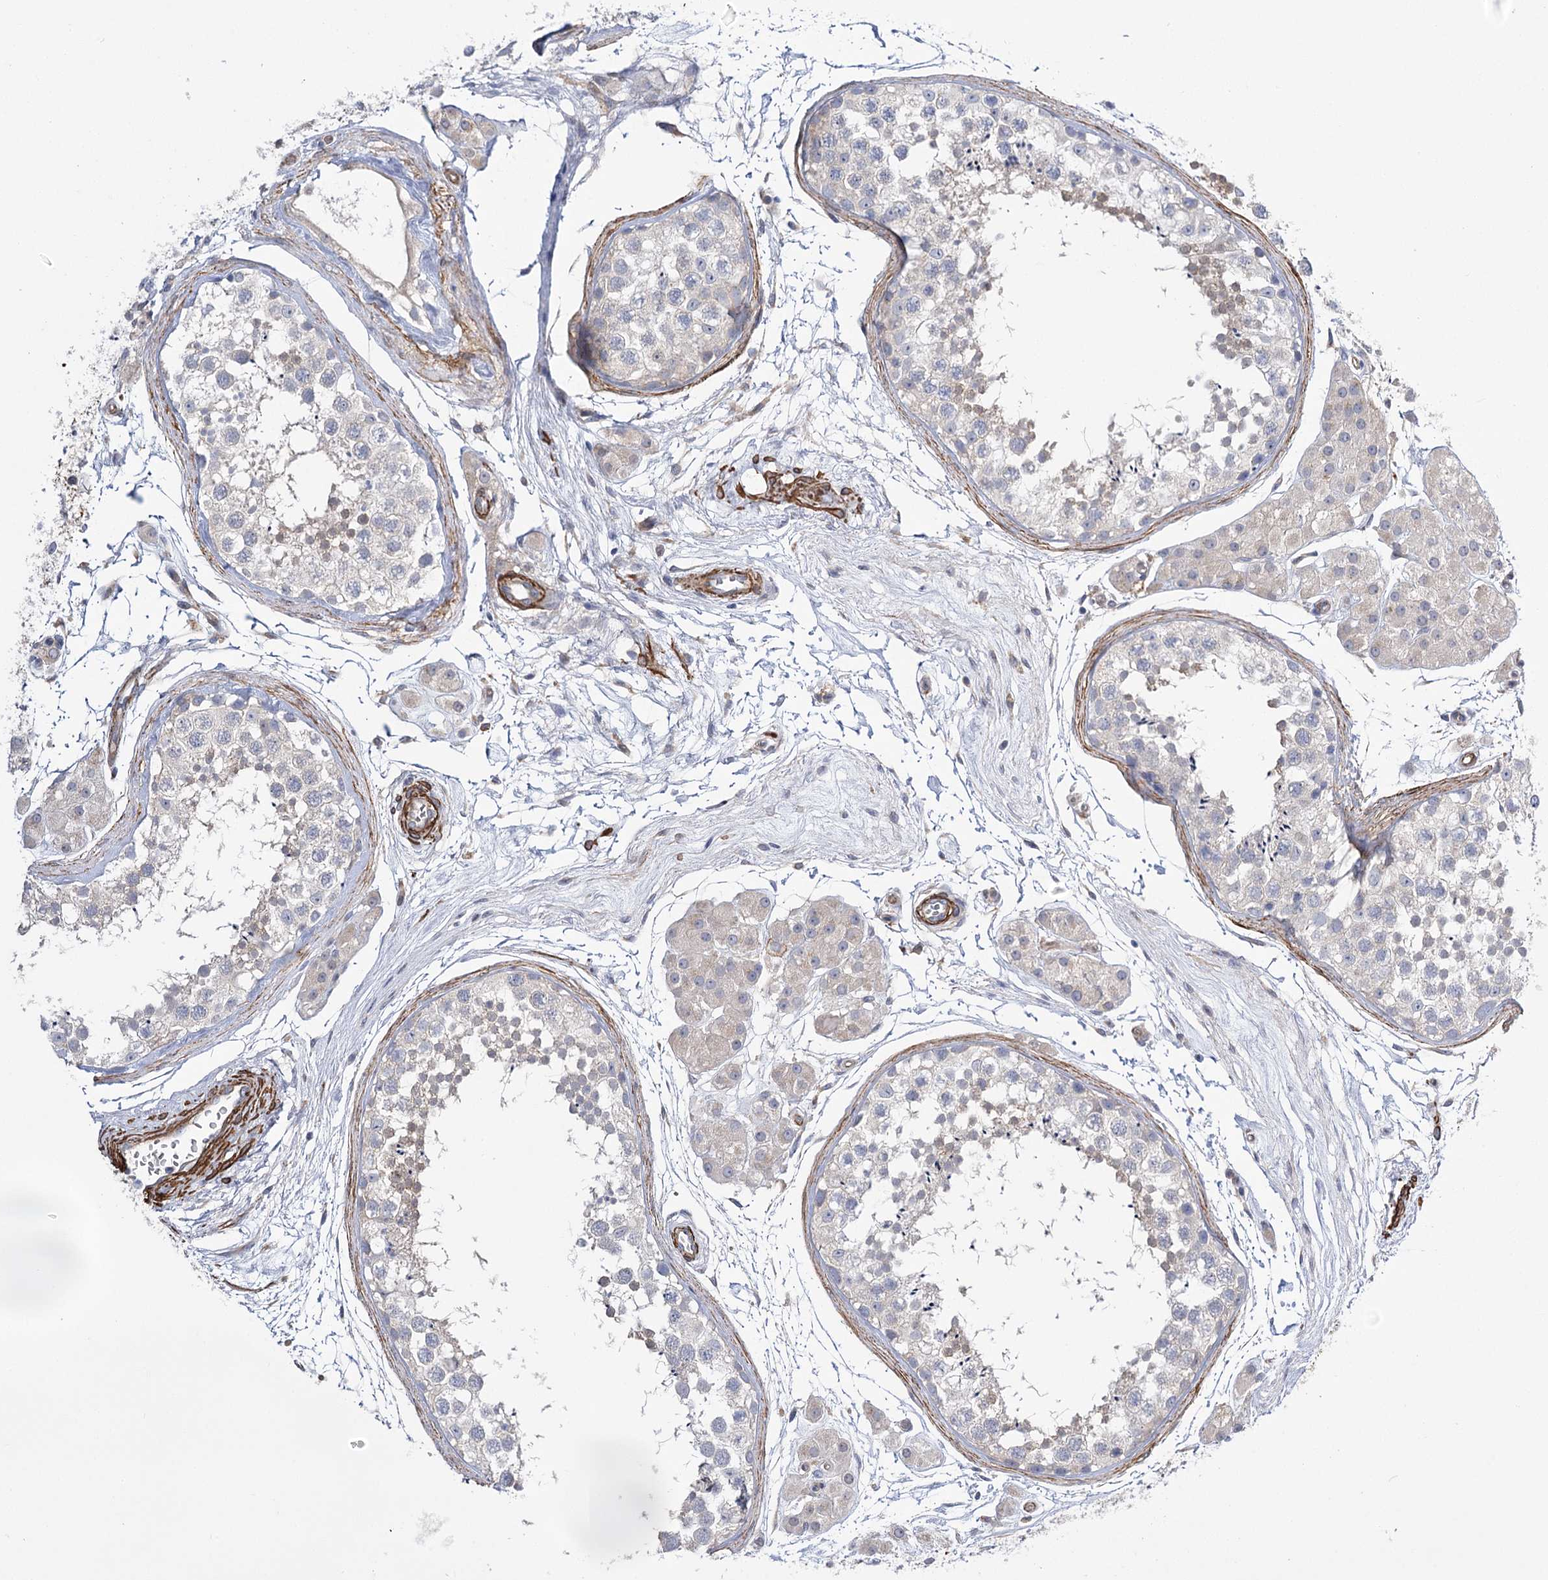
{"staining": {"intensity": "negative", "quantity": "none", "location": "none"}, "tissue": "testis", "cell_type": "Cells in seminiferous ducts", "image_type": "normal", "snomed": [{"axis": "morphology", "description": "Normal tissue, NOS"}, {"axis": "topography", "description": "Testis"}], "caption": "Immunohistochemical staining of unremarkable human testis shows no significant expression in cells in seminiferous ducts.", "gene": "WASHC3", "patient": {"sex": "male", "age": 56}}